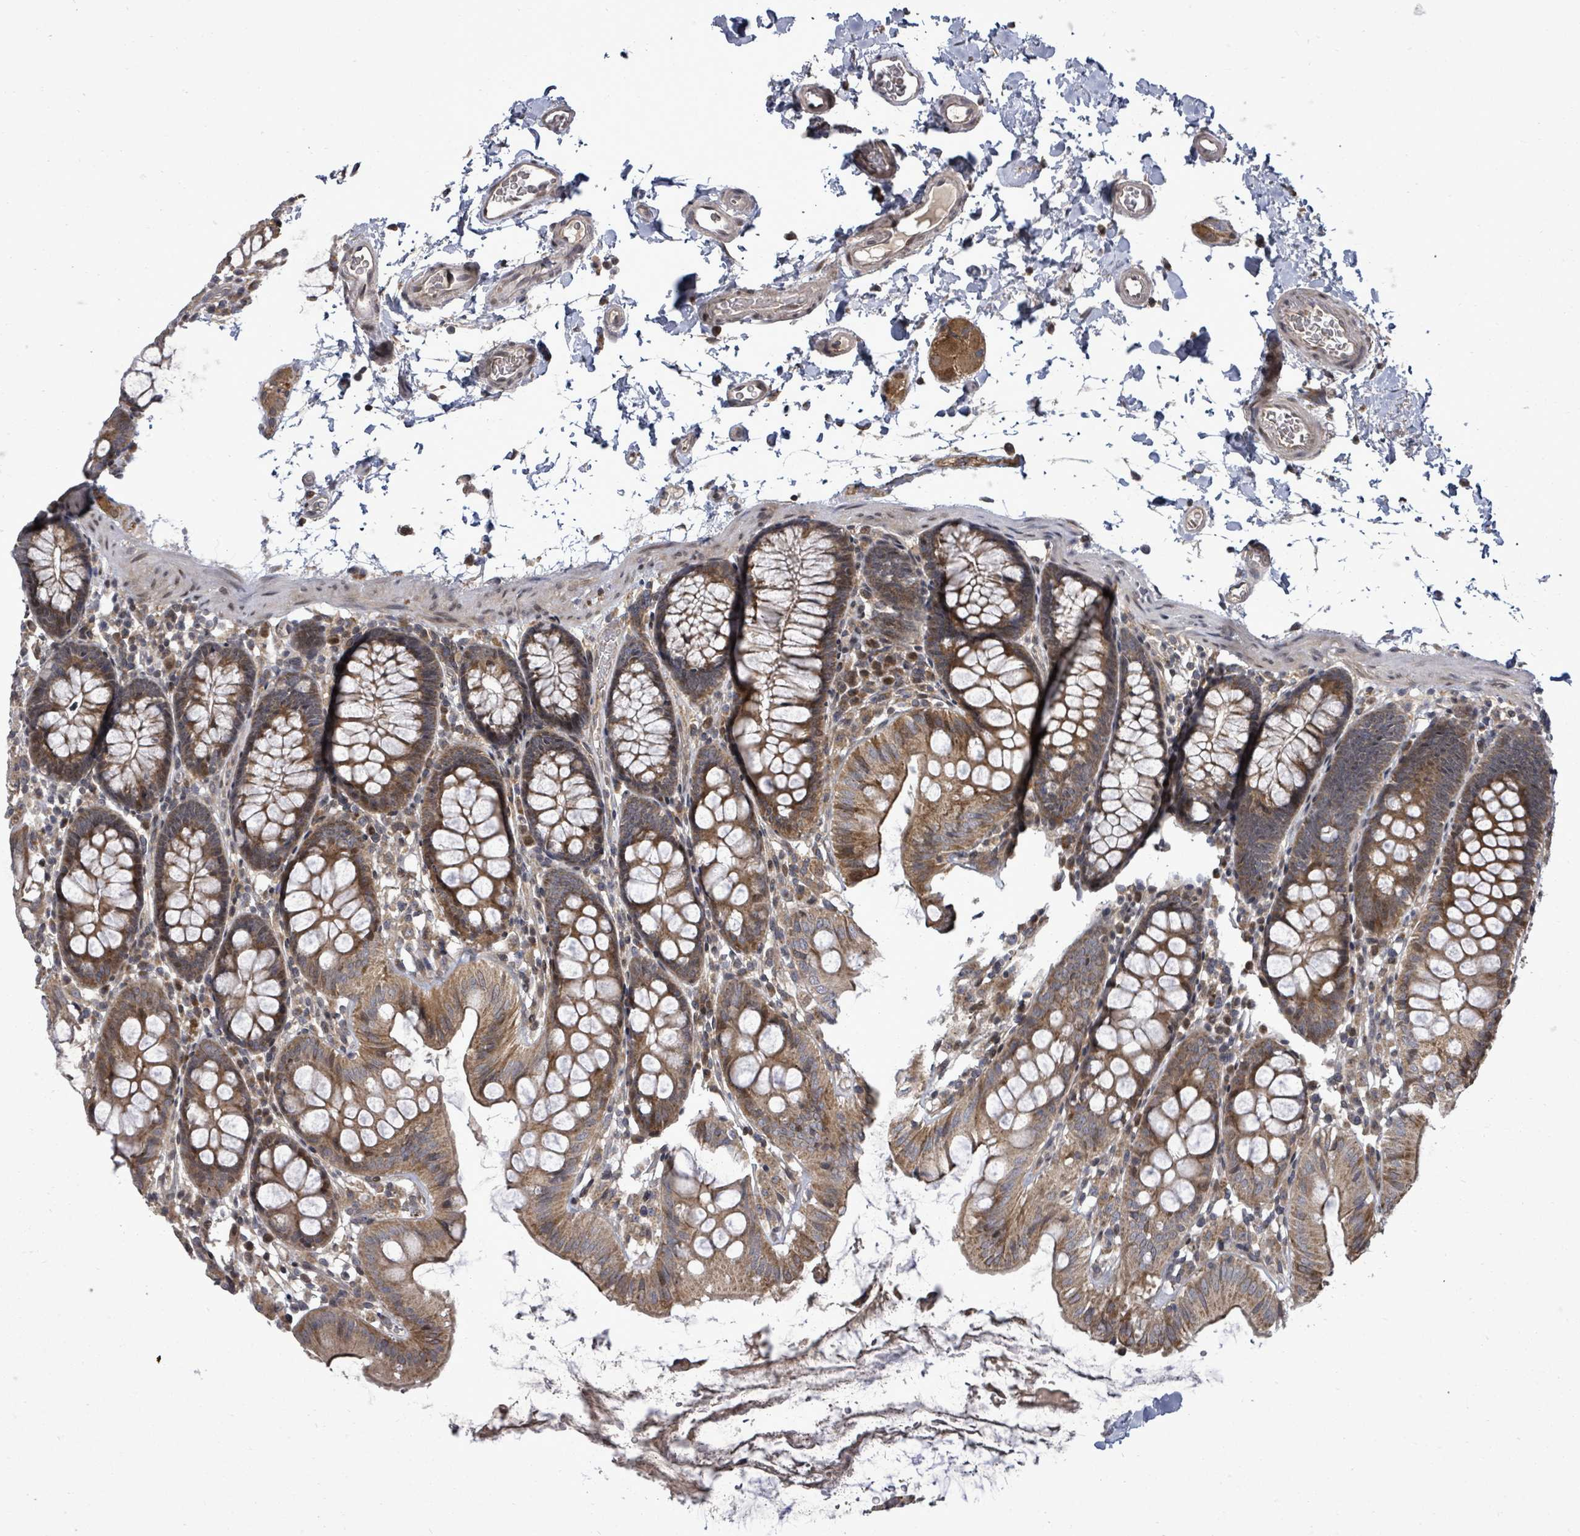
{"staining": {"intensity": "weak", "quantity": ">75%", "location": "cytoplasmic/membranous"}, "tissue": "colon", "cell_type": "Endothelial cells", "image_type": "normal", "snomed": [{"axis": "morphology", "description": "Normal tissue, NOS"}, {"axis": "topography", "description": "Colon"}], "caption": "A brown stain highlights weak cytoplasmic/membranous positivity of a protein in endothelial cells of benign colon. The staining is performed using DAB brown chromogen to label protein expression. The nuclei are counter-stained blue using hematoxylin.", "gene": "KRTAP27", "patient": {"sex": "male", "age": 75}}